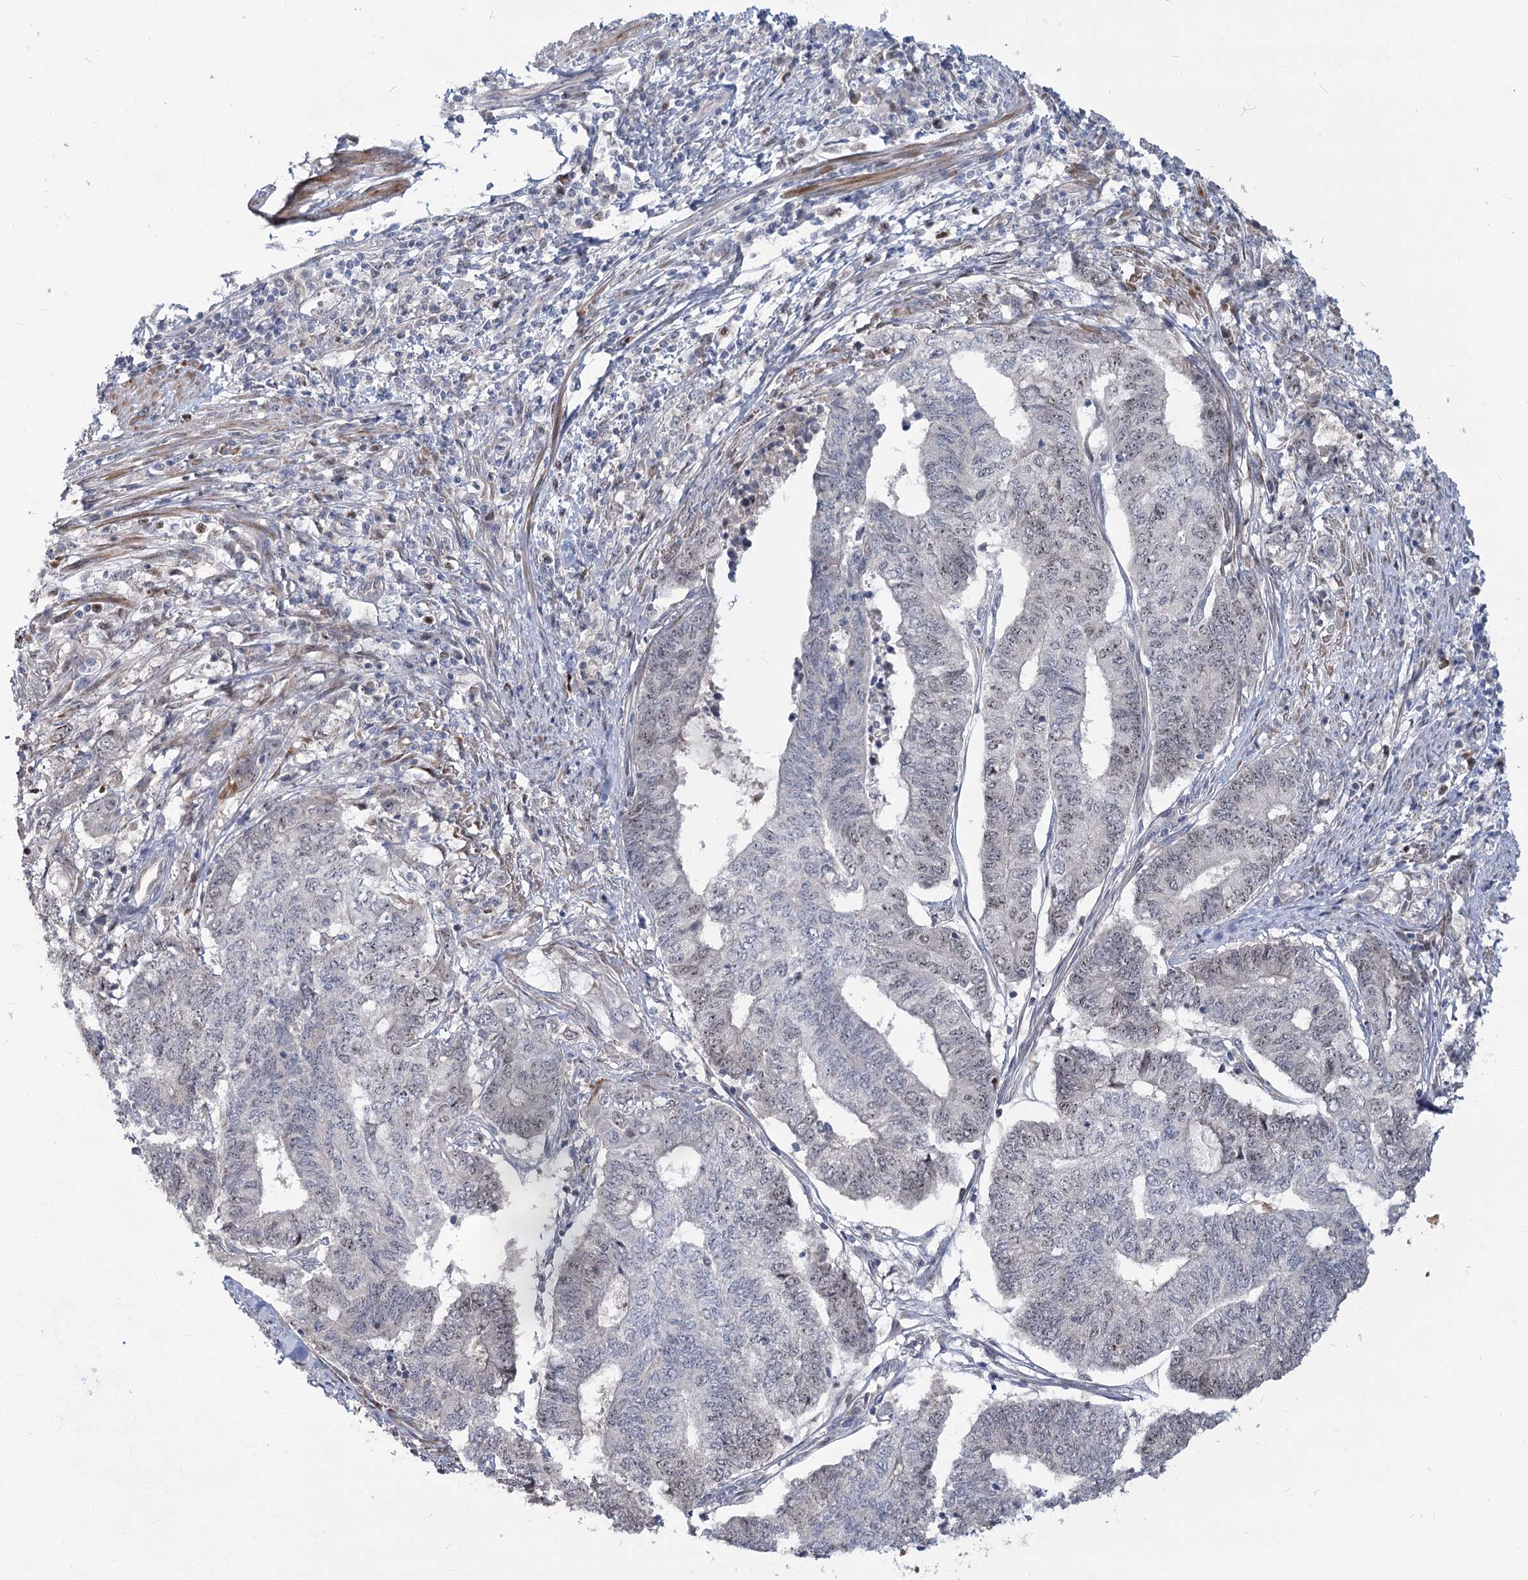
{"staining": {"intensity": "negative", "quantity": "none", "location": "none"}, "tissue": "endometrial cancer", "cell_type": "Tumor cells", "image_type": "cancer", "snomed": [{"axis": "morphology", "description": "Adenocarcinoma, NOS"}, {"axis": "topography", "description": "Uterus"}, {"axis": "topography", "description": "Endometrium"}], "caption": "This histopathology image is of endometrial cancer stained with immunohistochemistry to label a protein in brown with the nuclei are counter-stained blue. There is no expression in tumor cells.", "gene": "PIK3C2A", "patient": {"sex": "female", "age": 70}}